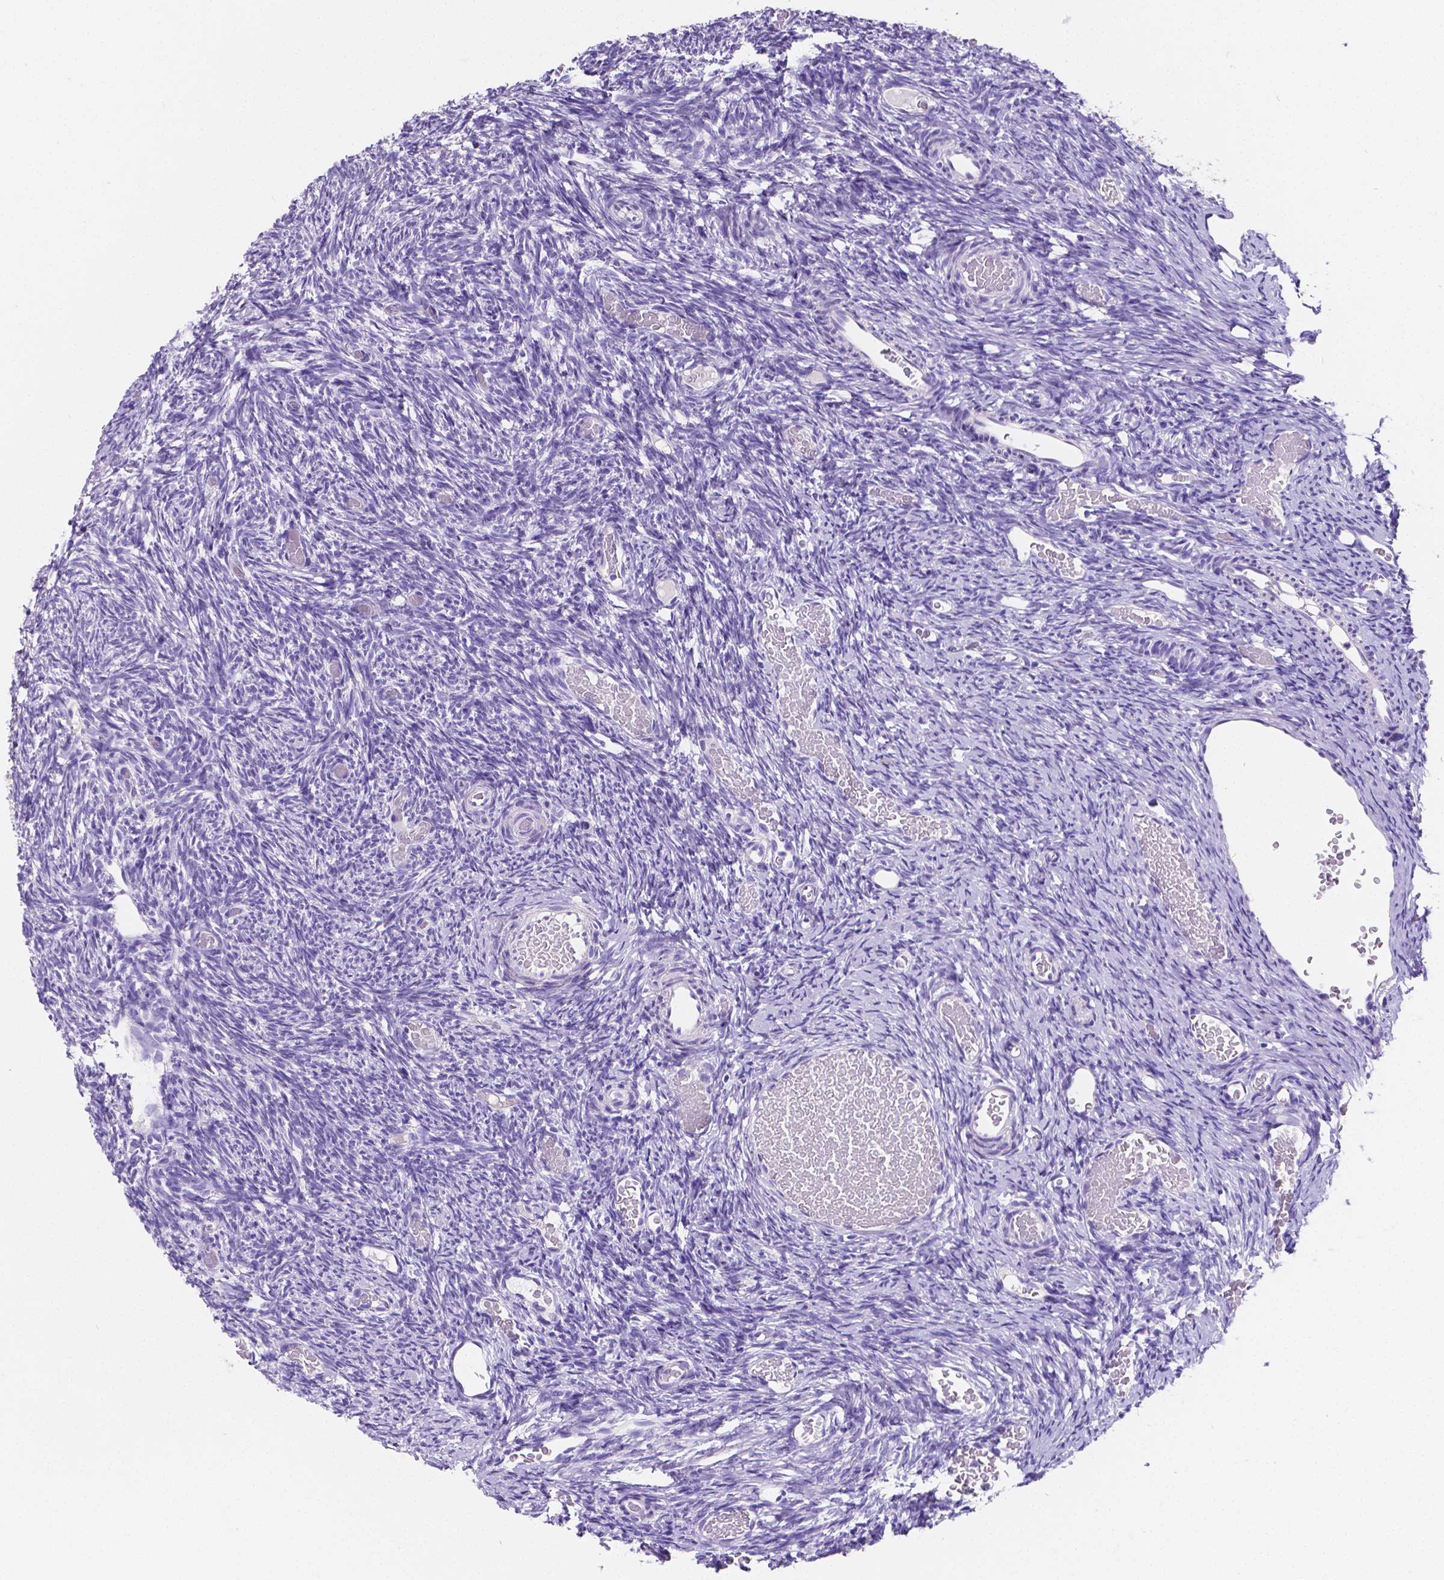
{"staining": {"intensity": "negative", "quantity": "none", "location": "none"}, "tissue": "ovary", "cell_type": "Follicle cells", "image_type": "normal", "snomed": [{"axis": "morphology", "description": "Normal tissue, NOS"}, {"axis": "topography", "description": "Ovary"}], "caption": "Photomicrograph shows no protein staining in follicle cells of benign ovary. (Brightfield microscopy of DAB (3,3'-diaminobenzidine) IHC at high magnification).", "gene": "SATB2", "patient": {"sex": "female", "age": 39}}